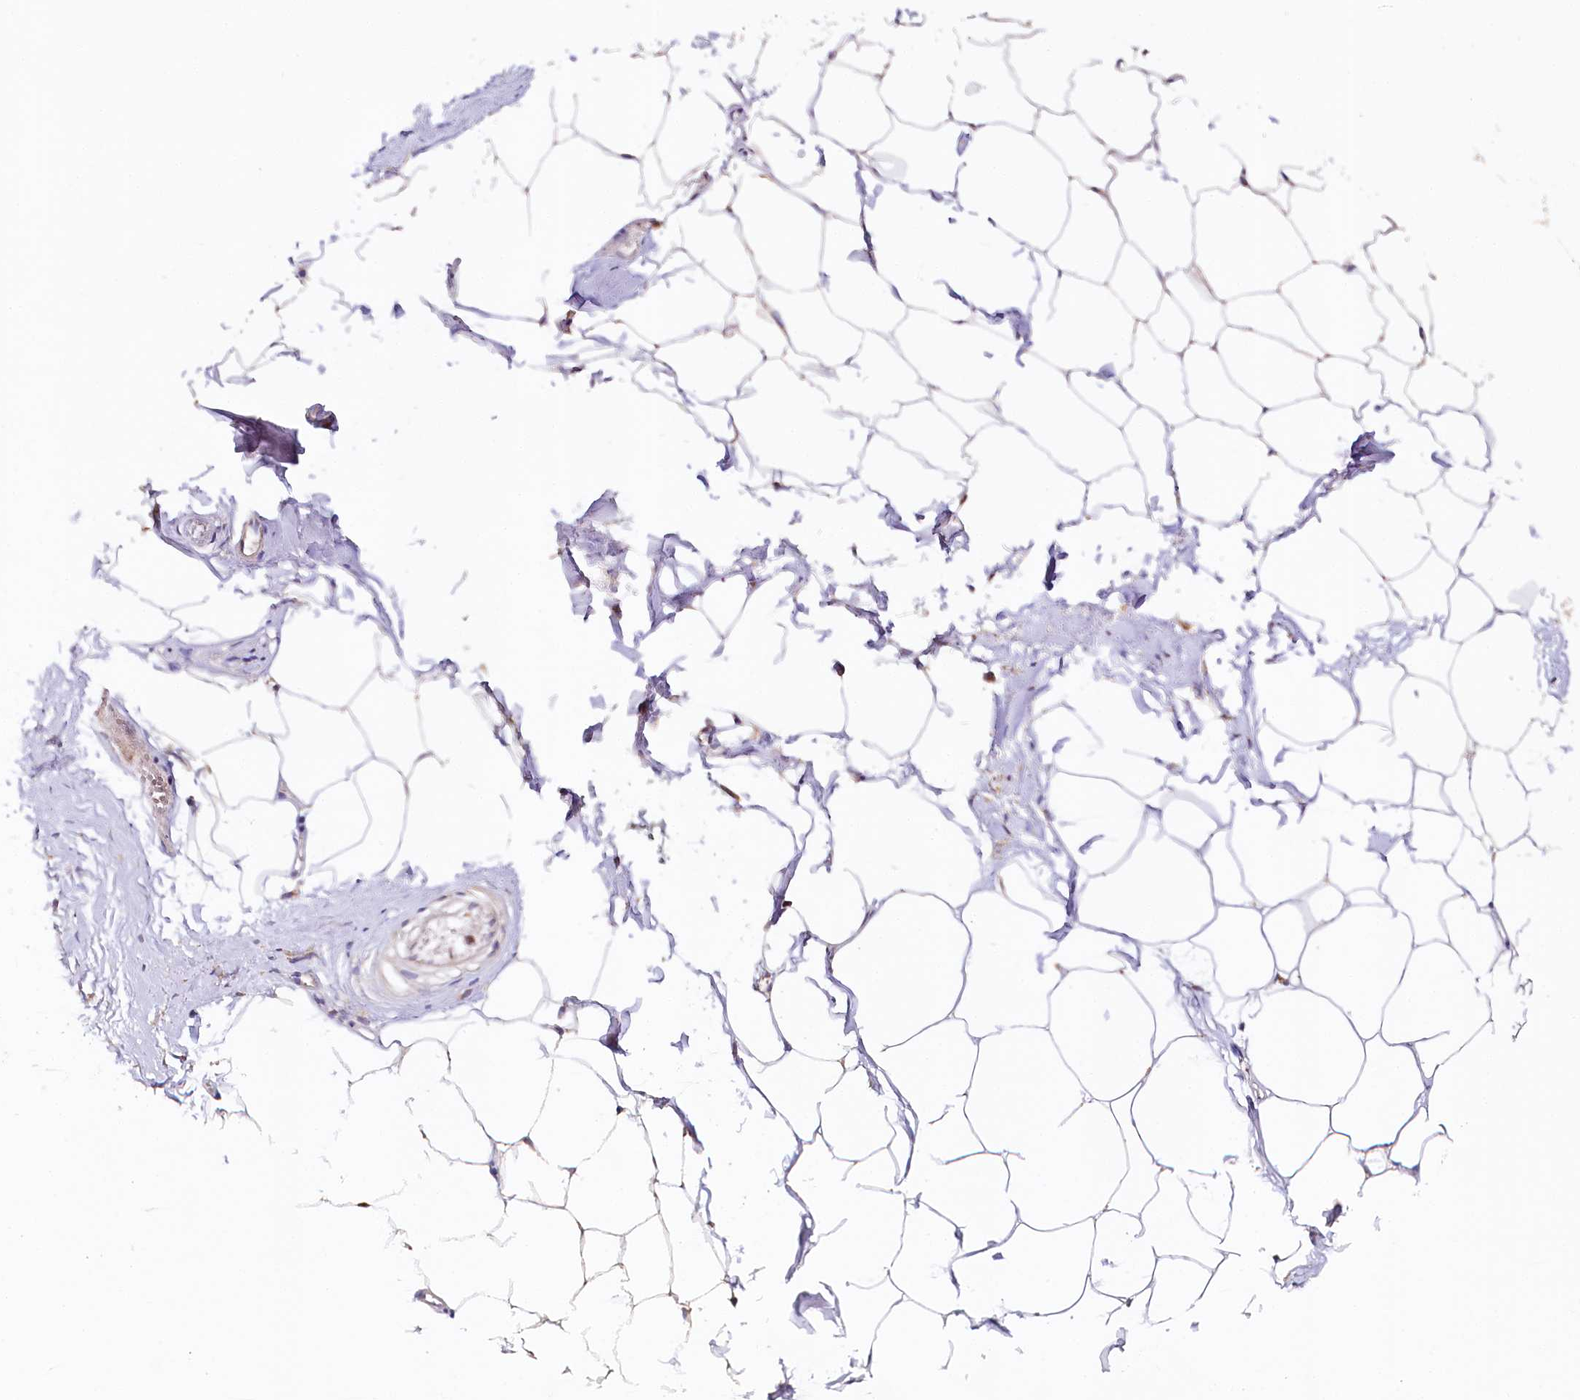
{"staining": {"intensity": "weak", "quantity": "<25%", "location": "cytoplasmic/membranous"}, "tissue": "adipose tissue", "cell_type": "Adipocytes", "image_type": "normal", "snomed": [{"axis": "morphology", "description": "Normal tissue, NOS"}, {"axis": "morphology", "description": "Adenocarcinoma, Low grade"}, {"axis": "topography", "description": "Prostate"}, {"axis": "topography", "description": "Peripheral nerve tissue"}], "caption": "High magnification brightfield microscopy of benign adipose tissue stained with DAB (3,3'-diaminobenzidine) (brown) and counterstained with hematoxylin (blue): adipocytes show no significant expression.", "gene": "VEGFA", "patient": {"sex": "male", "age": 63}}